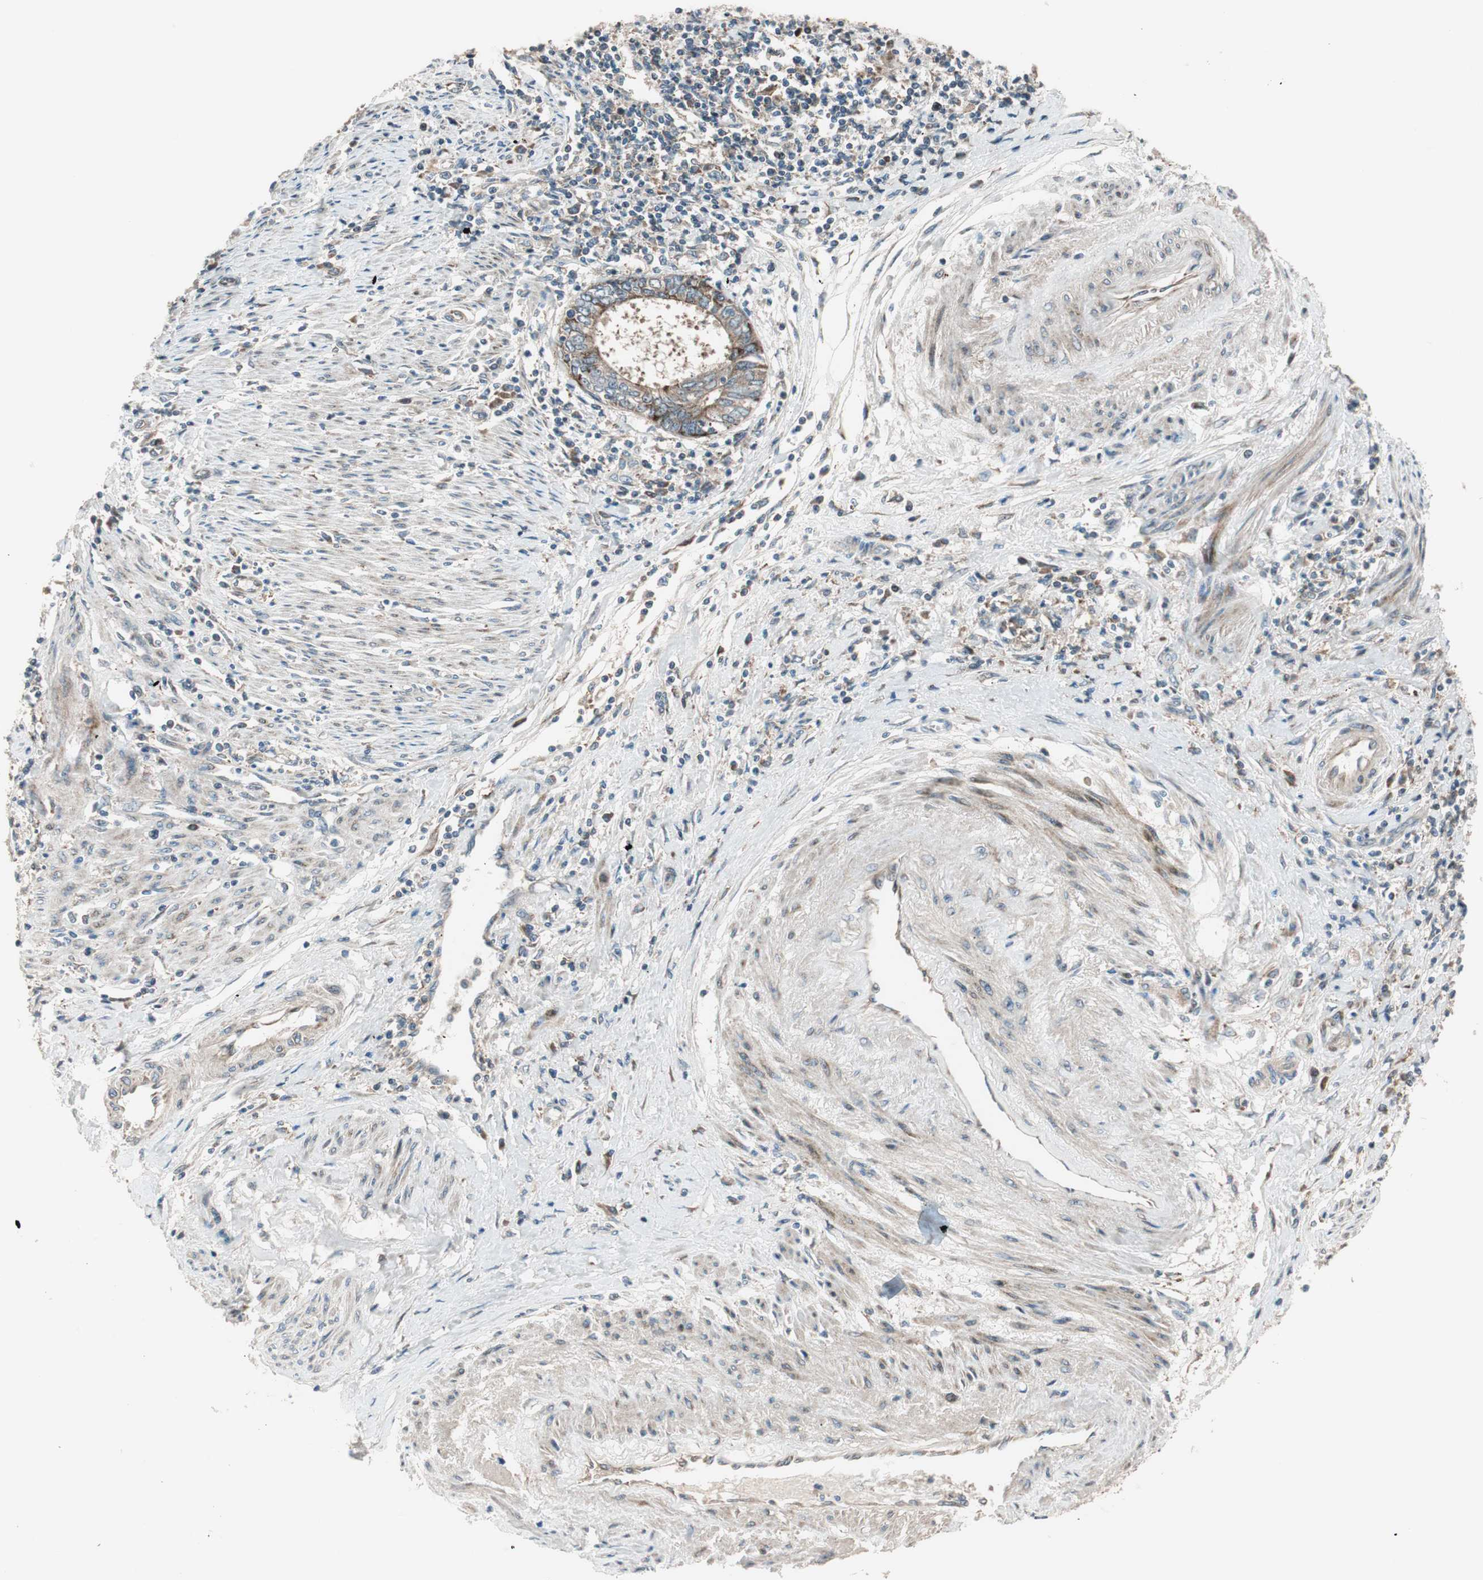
{"staining": {"intensity": "moderate", "quantity": ">75%", "location": "cytoplasmic/membranous"}, "tissue": "endometrial cancer", "cell_type": "Tumor cells", "image_type": "cancer", "snomed": [{"axis": "morphology", "description": "Adenocarcinoma, NOS"}, {"axis": "topography", "description": "Uterus"}, {"axis": "topography", "description": "Endometrium"}], "caption": "Protein staining of endometrial cancer (adenocarcinoma) tissue shows moderate cytoplasmic/membranous positivity in about >75% of tumor cells.", "gene": "ABI1", "patient": {"sex": "female", "age": 70}}